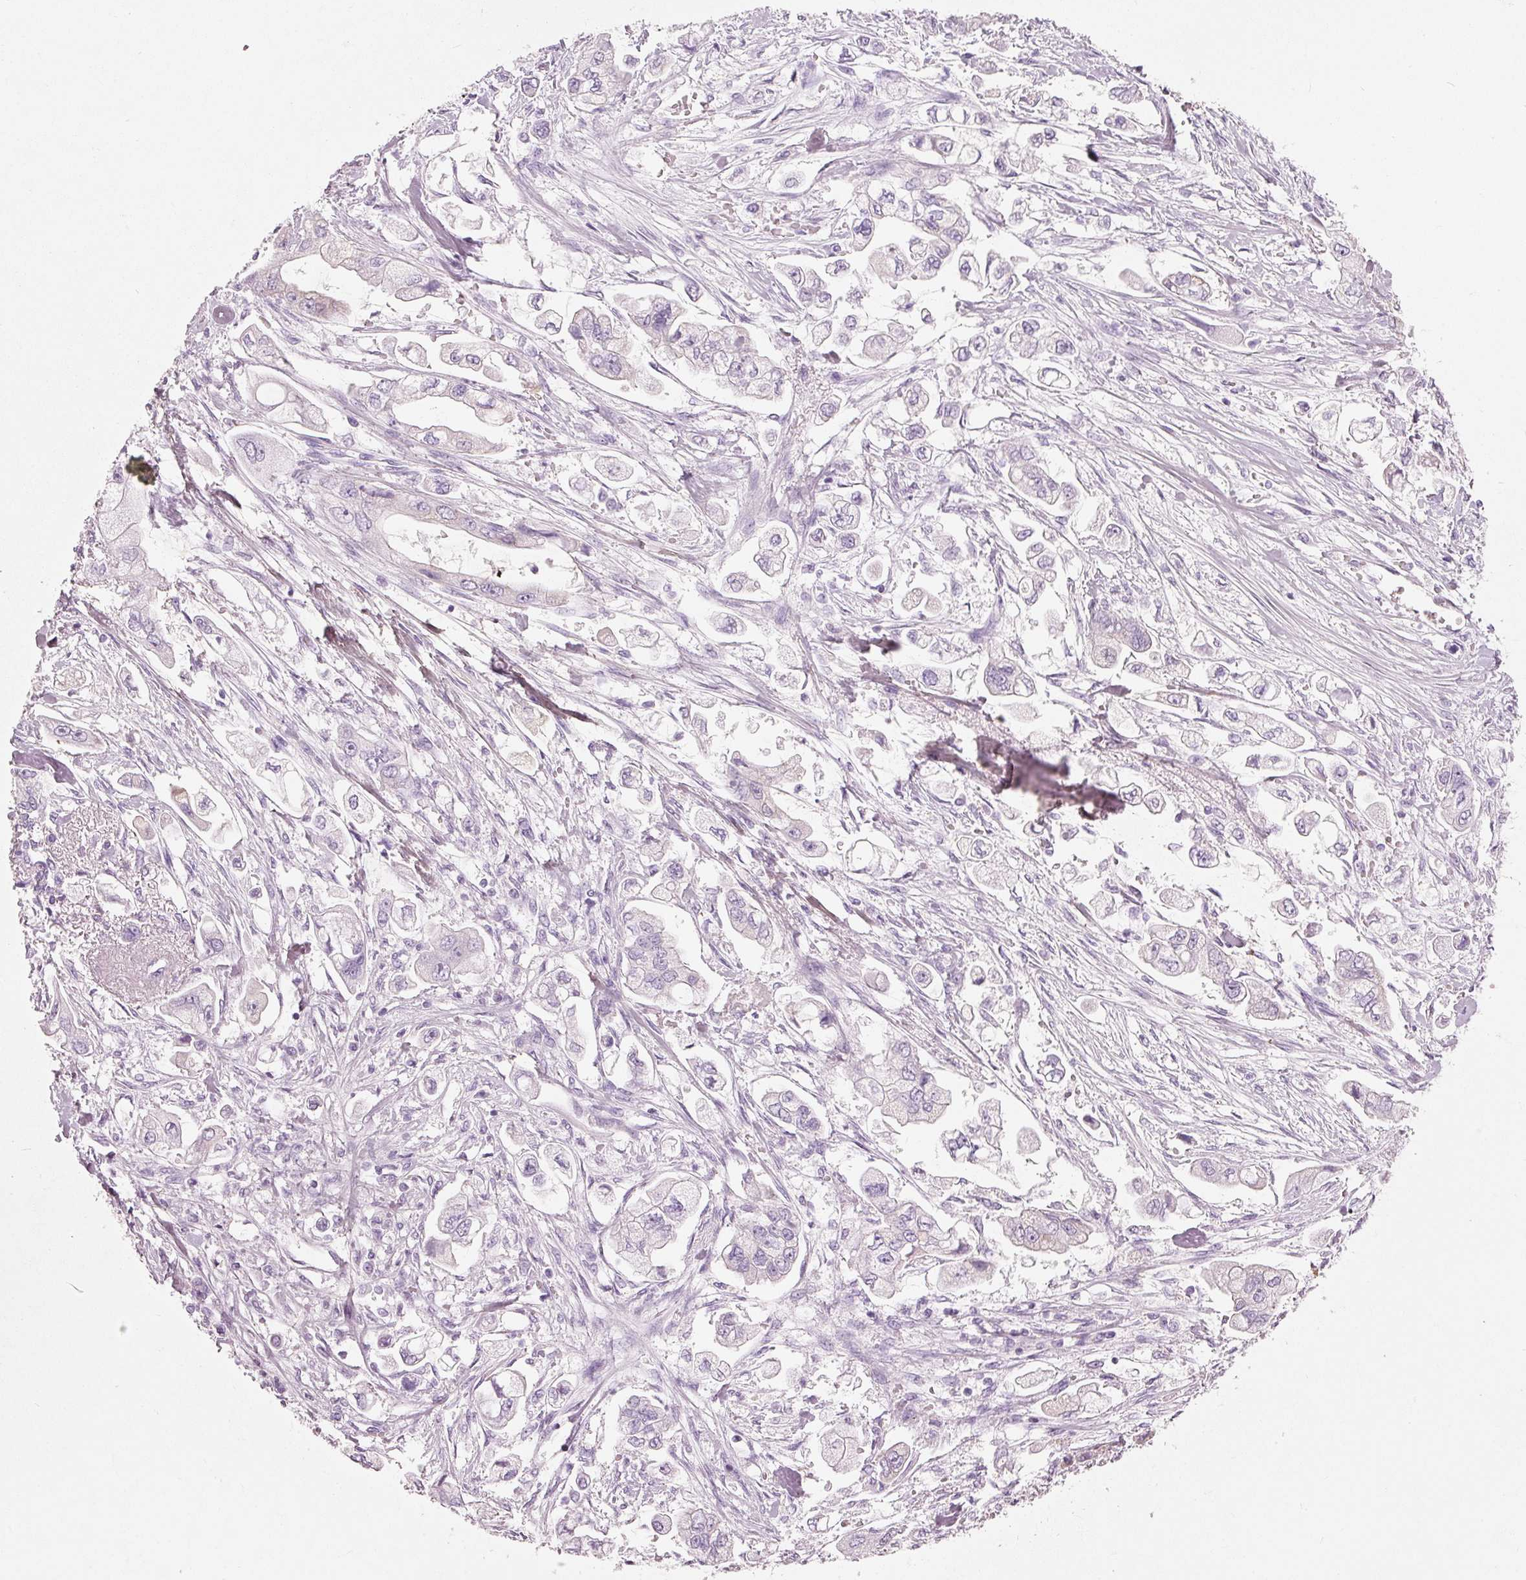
{"staining": {"intensity": "negative", "quantity": "none", "location": "none"}, "tissue": "stomach cancer", "cell_type": "Tumor cells", "image_type": "cancer", "snomed": [{"axis": "morphology", "description": "Adenocarcinoma, NOS"}, {"axis": "topography", "description": "Stomach"}], "caption": "An immunohistochemistry micrograph of stomach cancer is shown. There is no staining in tumor cells of stomach cancer.", "gene": "PDXDC1", "patient": {"sex": "male", "age": 62}}